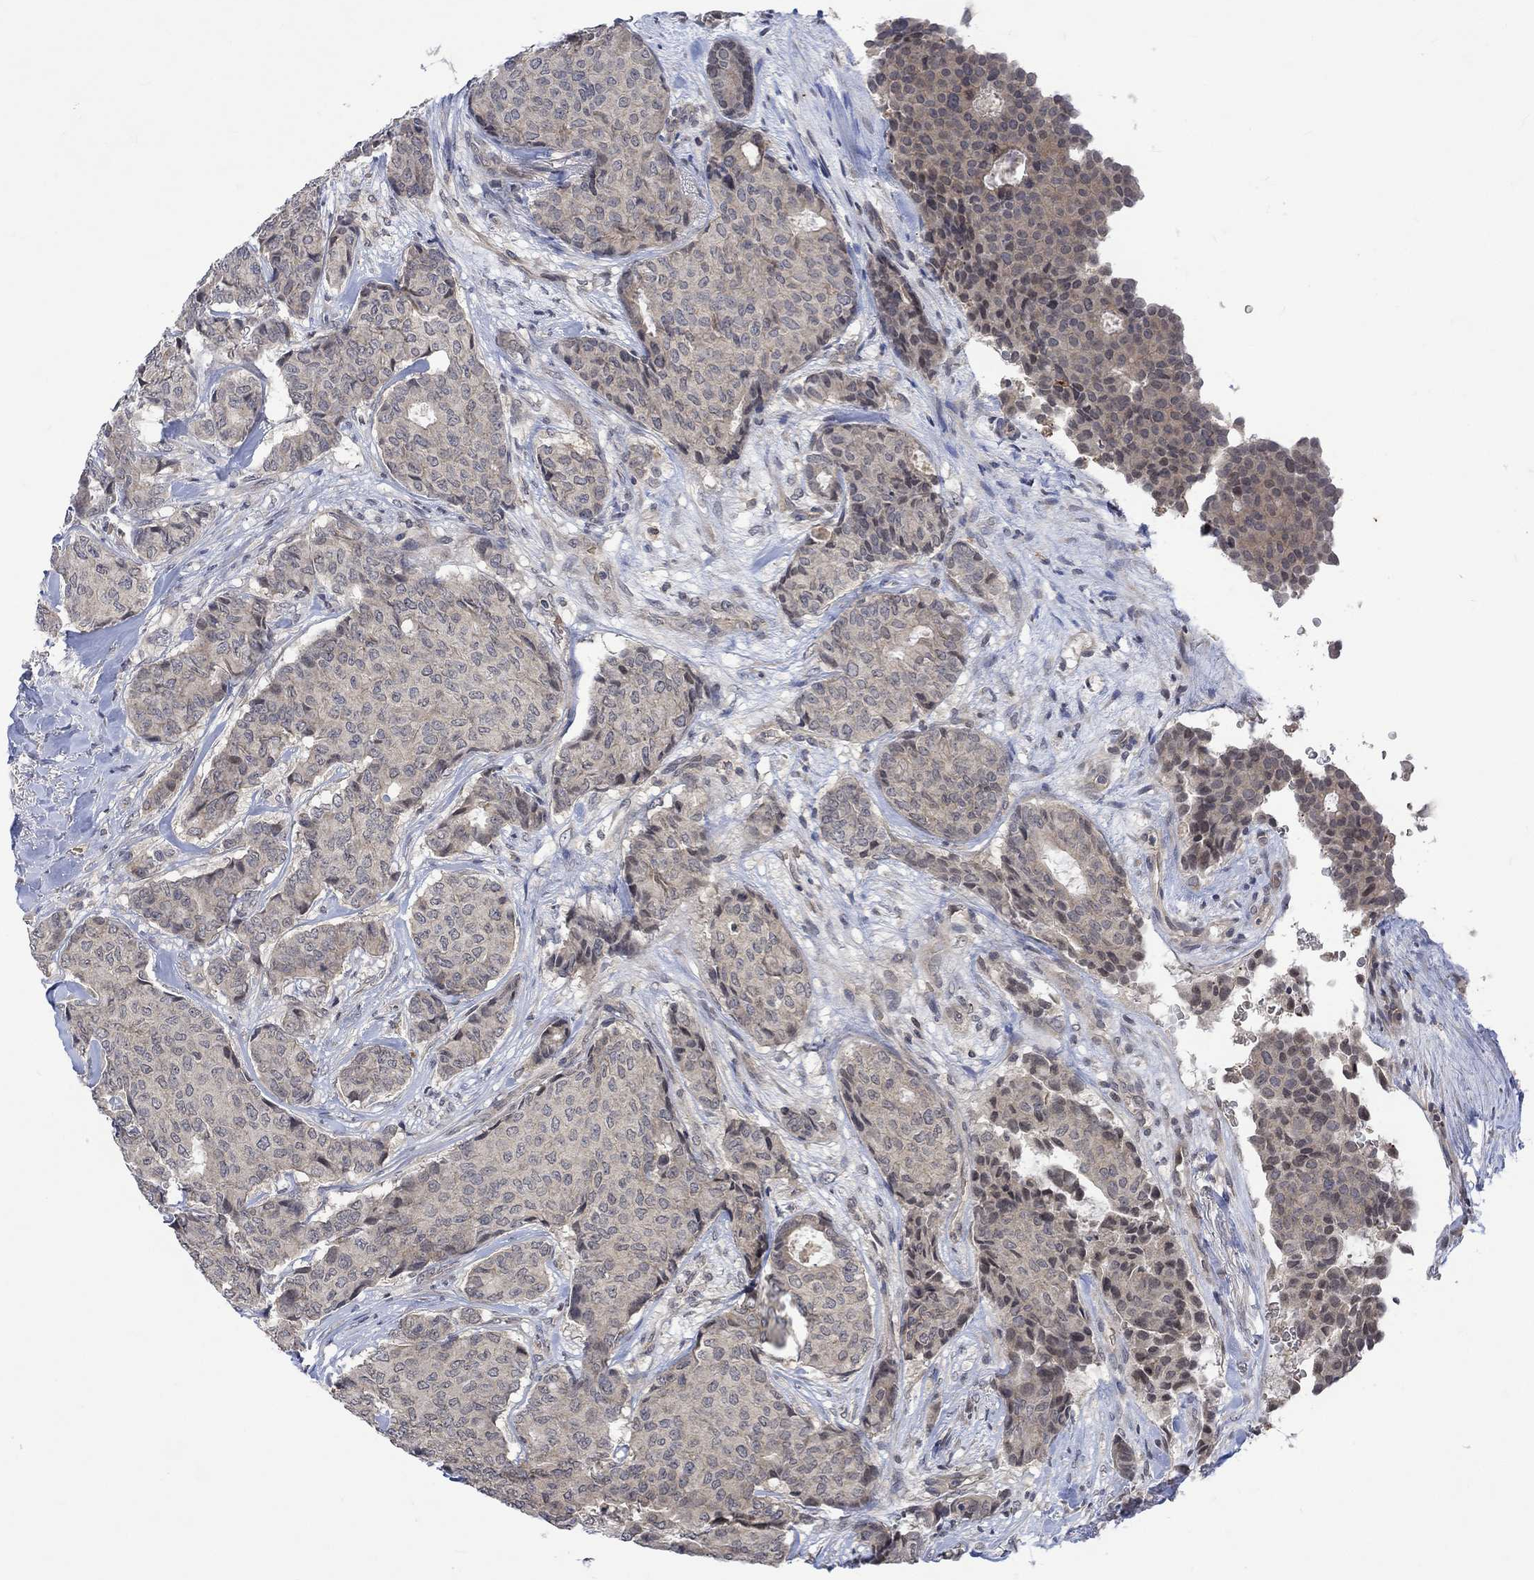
{"staining": {"intensity": "negative", "quantity": "none", "location": "none"}, "tissue": "breast cancer", "cell_type": "Tumor cells", "image_type": "cancer", "snomed": [{"axis": "morphology", "description": "Duct carcinoma"}, {"axis": "topography", "description": "Breast"}], "caption": "DAB (3,3'-diaminobenzidine) immunohistochemical staining of human breast invasive ductal carcinoma shows no significant positivity in tumor cells. (Stains: DAB (3,3'-diaminobenzidine) immunohistochemistry with hematoxylin counter stain, Microscopy: brightfield microscopy at high magnification).", "gene": "GRIN2D", "patient": {"sex": "female", "age": 75}}